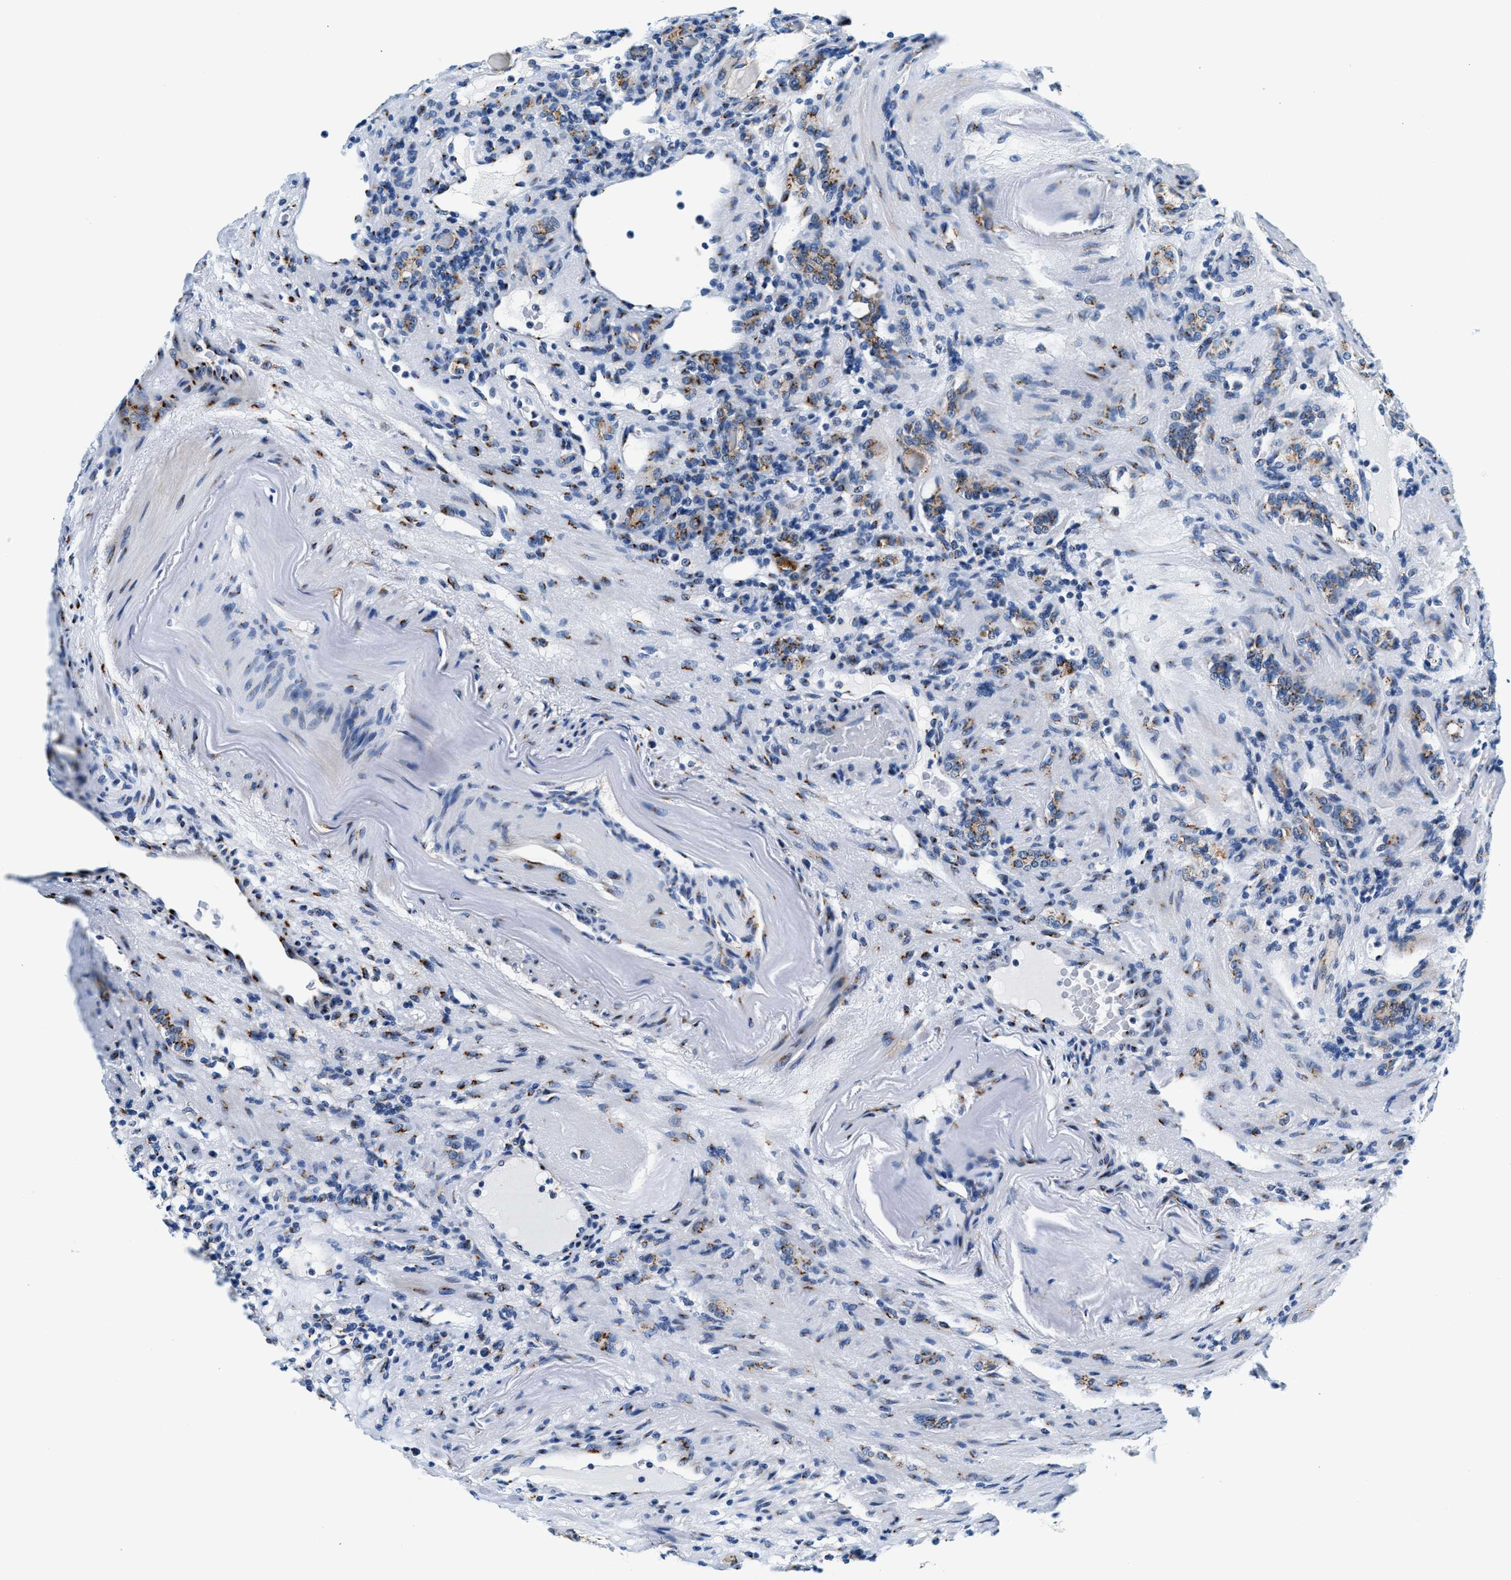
{"staining": {"intensity": "moderate", "quantity": "25%-75%", "location": "cytoplasmic/membranous"}, "tissue": "renal cancer", "cell_type": "Tumor cells", "image_type": "cancer", "snomed": [{"axis": "morphology", "description": "Normal tissue, NOS"}, {"axis": "morphology", "description": "Adenocarcinoma, NOS"}, {"axis": "topography", "description": "Kidney"}], "caption": "Human renal cancer (adenocarcinoma) stained with a protein marker displays moderate staining in tumor cells.", "gene": "VPS53", "patient": {"sex": "female", "age": 72}}